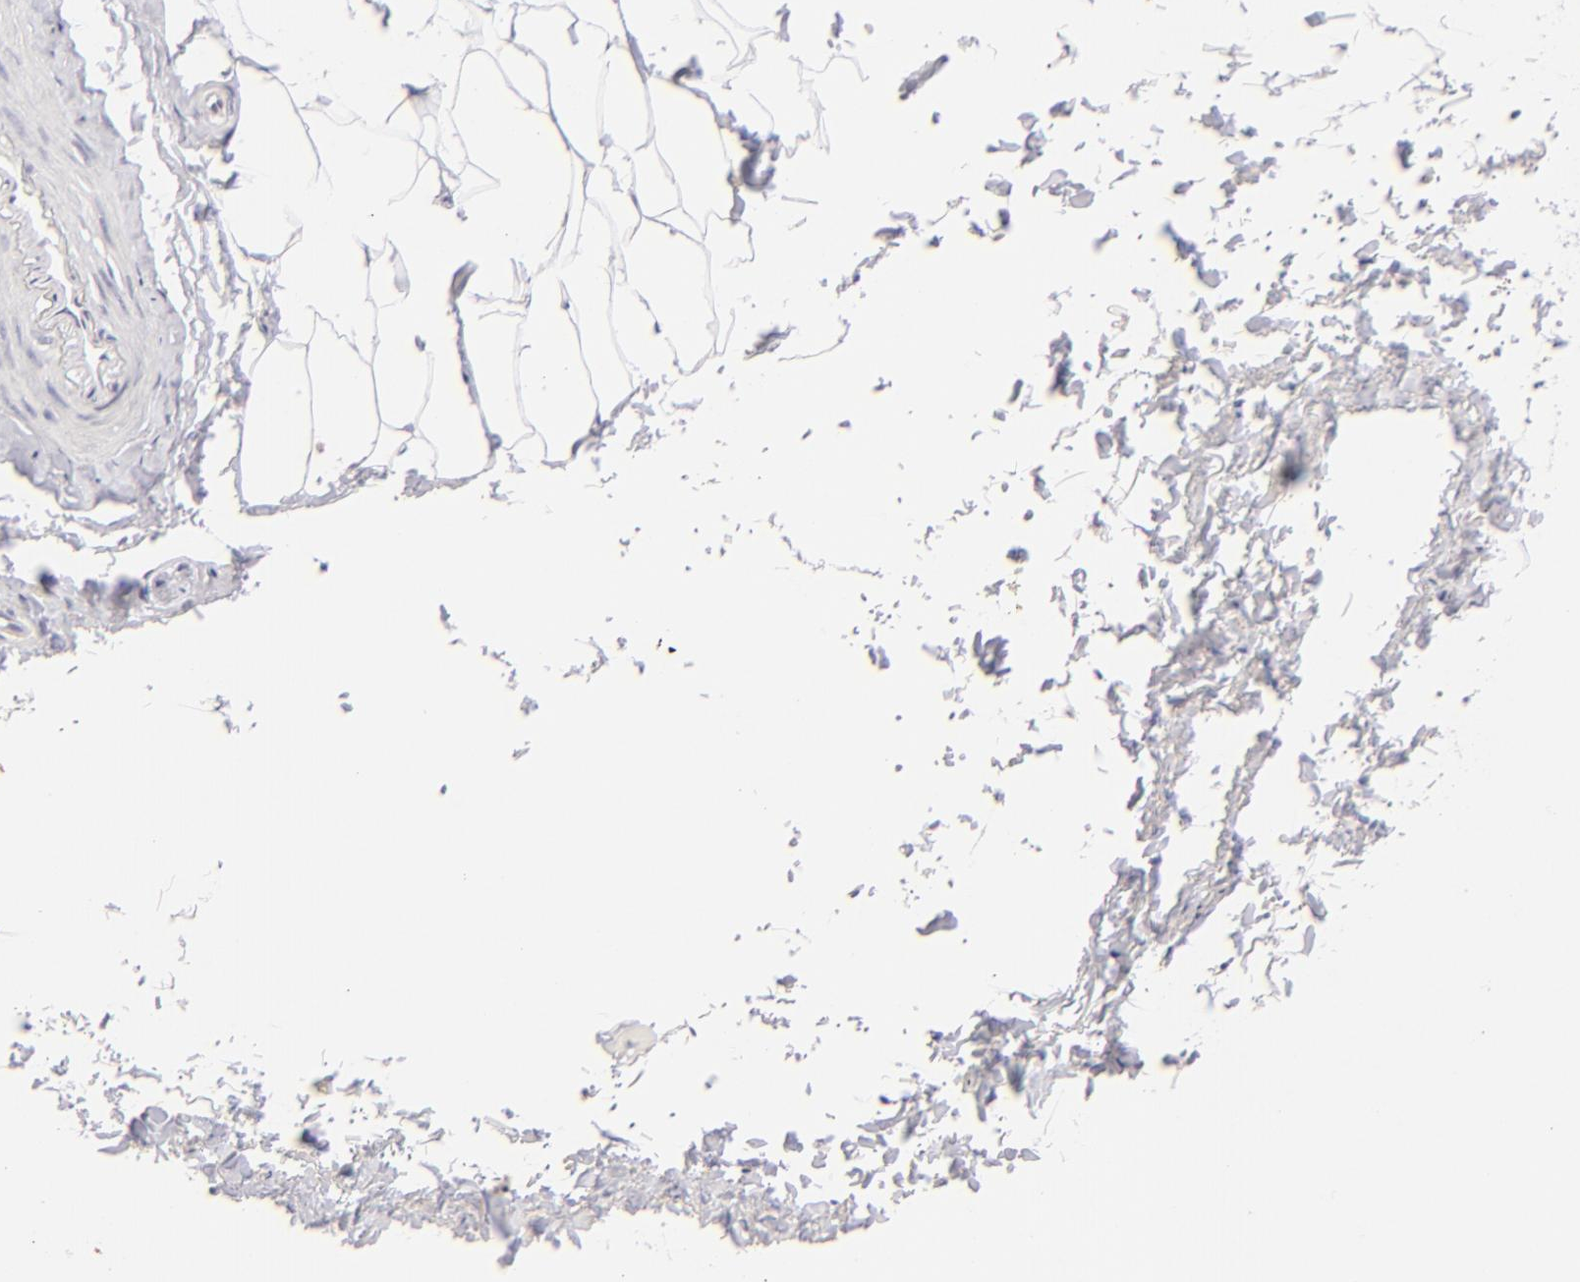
{"staining": {"intensity": "negative", "quantity": "none", "location": "none"}, "tissue": "adipose tissue", "cell_type": "Adipocytes", "image_type": "normal", "snomed": [{"axis": "morphology", "description": "Normal tissue, NOS"}, {"axis": "topography", "description": "Soft tissue"}, {"axis": "topography", "description": "Peripheral nerve tissue"}], "caption": "Adipocytes are negative for protein expression in normal human adipose tissue. Brightfield microscopy of immunohistochemistry (IHC) stained with DAB (brown) and hematoxylin (blue), captured at high magnification.", "gene": "POU2F1", "patient": {"sex": "female", "age": 68}}